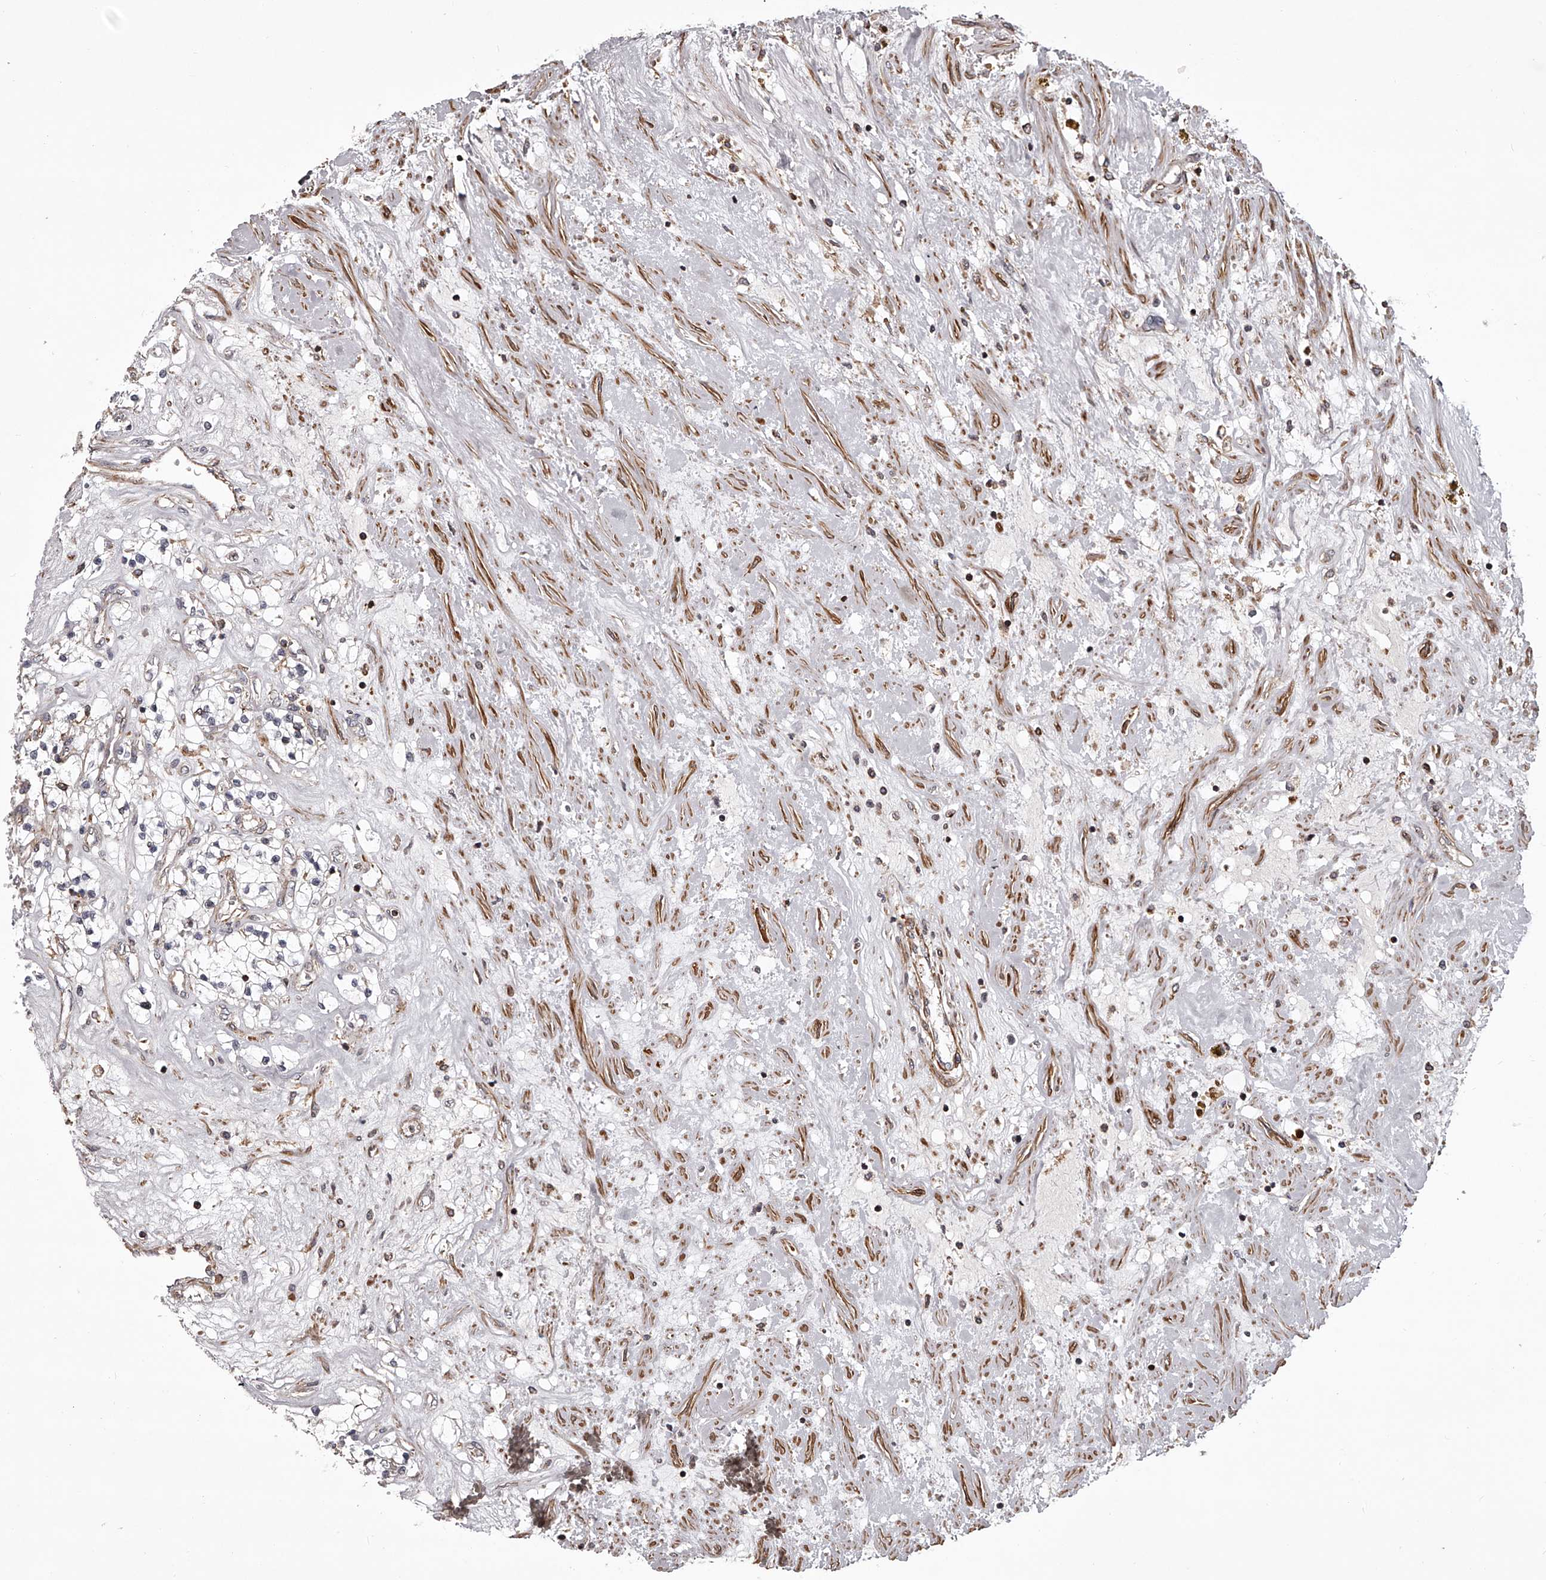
{"staining": {"intensity": "negative", "quantity": "none", "location": "none"}, "tissue": "renal cancer", "cell_type": "Tumor cells", "image_type": "cancer", "snomed": [{"axis": "morphology", "description": "Normal tissue, NOS"}, {"axis": "morphology", "description": "Adenocarcinoma, NOS"}, {"axis": "topography", "description": "Kidney"}], "caption": "This is an immunohistochemistry histopathology image of renal cancer. There is no positivity in tumor cells.", "gene": "RRP36", "patient": {"sex": "male", "age": 68}}